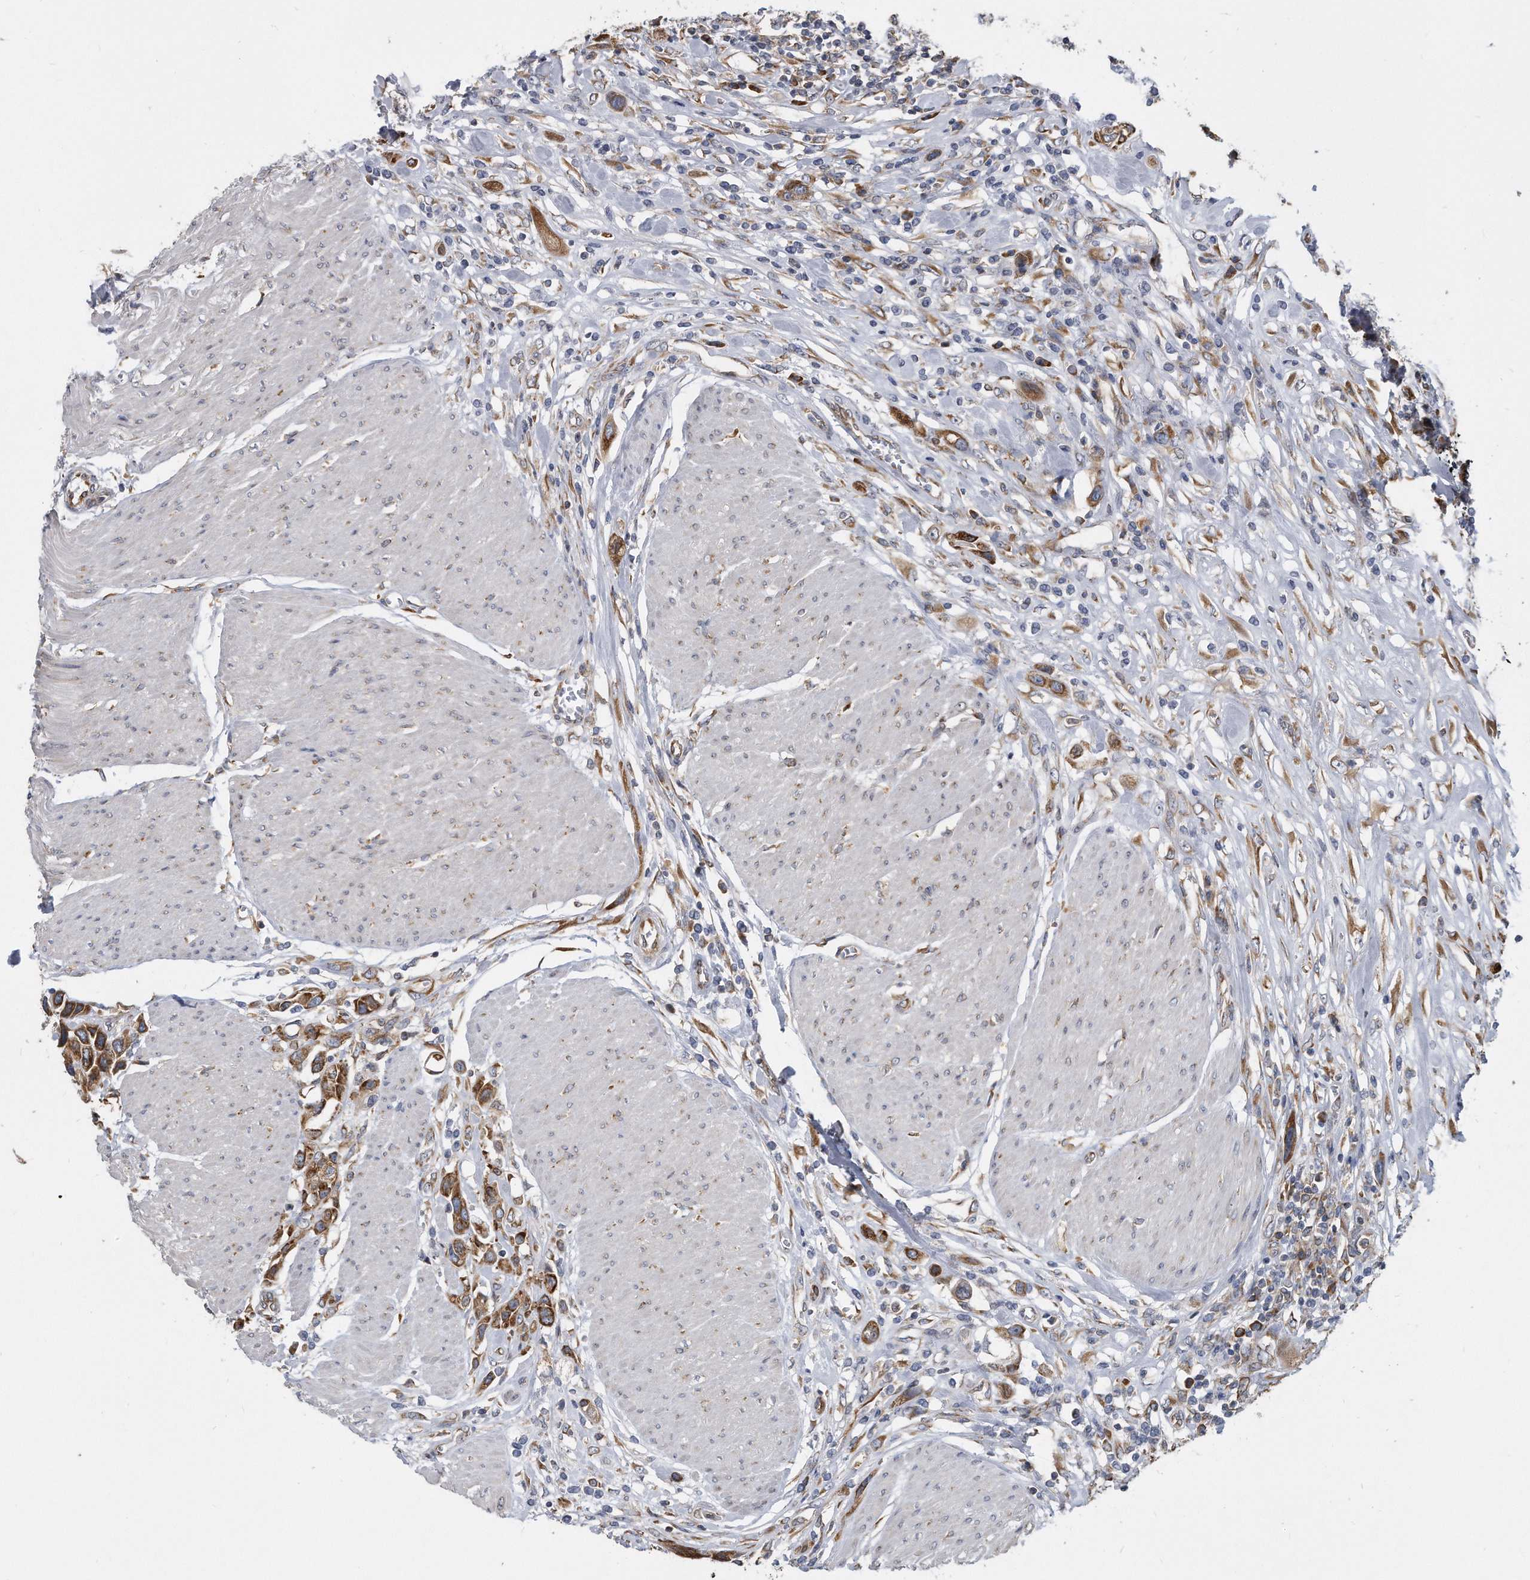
{"staining": {"intensity": "strong", "quantity": ">75%", "location": "cytoplasmic/membranous"}, "tissue": "urothelial cancer", "cell_type": "Tumor cells", "image_type": "cancer", "snomed": [{"axis": "morphology", "description": "Urothelial carcinoma, High grade"}, {"axis": "topography", "description": "Urinary bladder"}], "caption": "IHC (DAB (3,3'-diaminobenzidine)) staining of urothelial cancer displays strong cytoplasmic/membranous protein expression in about >75% of tumor cells. (Stains: DAB in brown, nuclei in blue, Microscopy: brightfield microscopy at high magnification).", "gene": "CCDC47", "patient": {"sex": "male", "age": 50}}